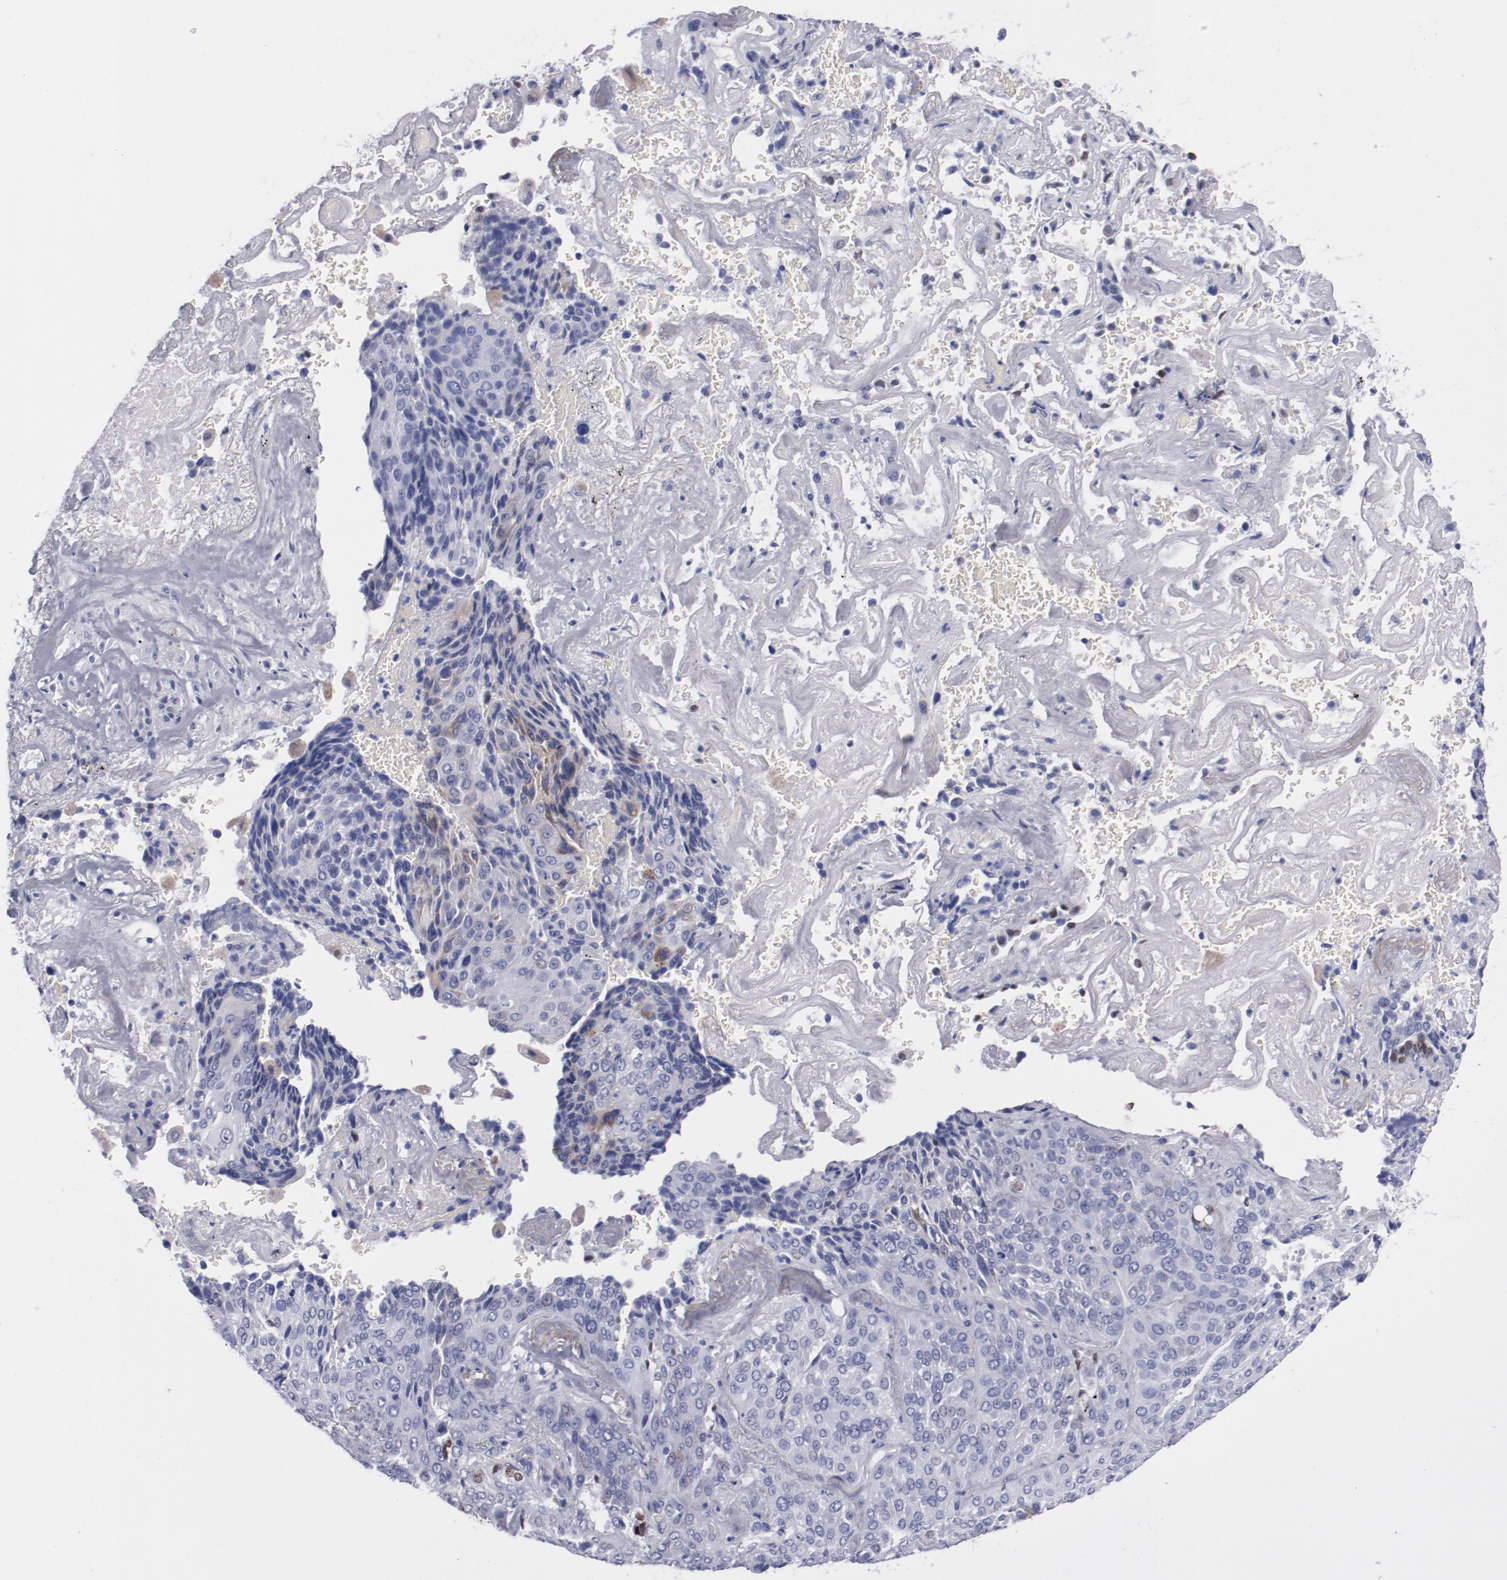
{"staining": {"intensity": "weak", "quantity": "<25%", "location": "nuclear"}, "tissue": "lung cancer", "cell_type": "Tumor cells", "image_type": "cancer", "snomed": [{"axis": "morphology", "description": "Squamous cell carcinoma, NOS"}, {"axis": "topography", "description": "Lung"}], "caption": "IHC image of neoplastic tissue: human lung cancer (squamous cell carcinoma) stained with DAB (3,3'-diaminobenzidine) shows no significant protein positivity in tumor cells. Brightfield microscopy of immunohistochemistry (IHC) stained with DAB (3,3'-diaminobenzidine) (brown) and hematoxylin (blue), captured at high magnification.", "gene": "HNF1B", "patient": {"sex": "male", "age": 54}}